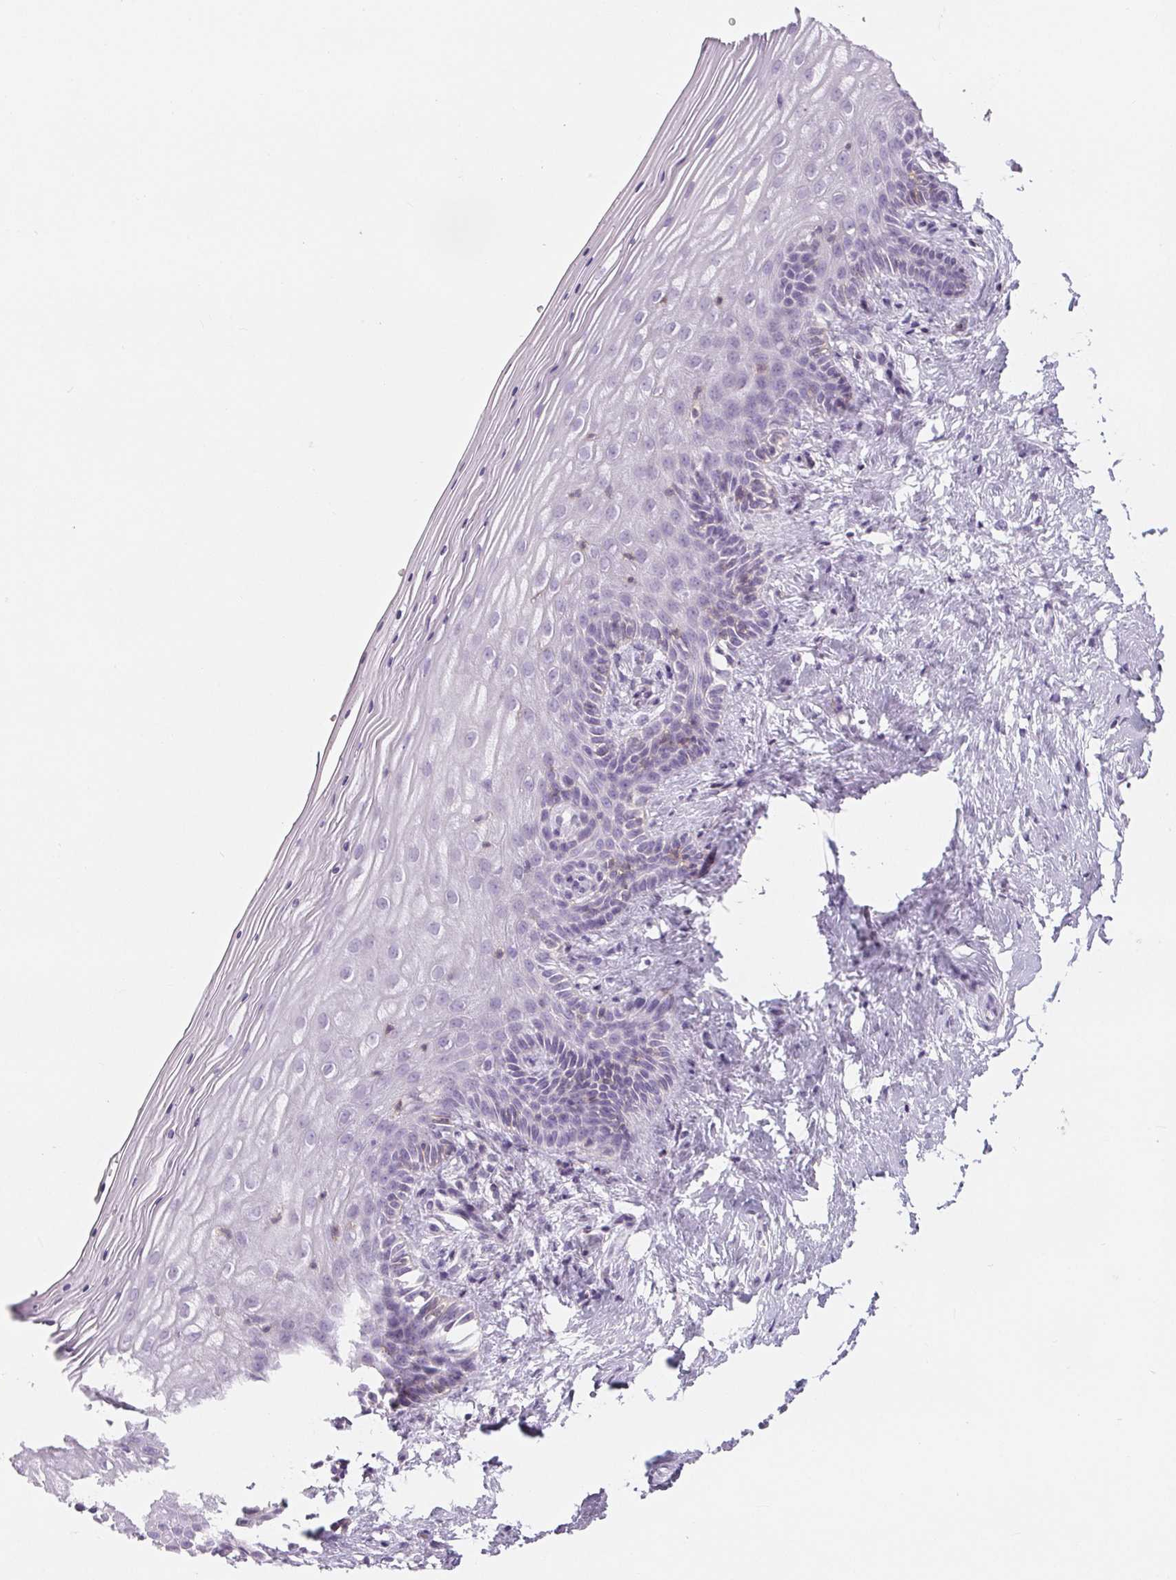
{"staining": {"intensity": "negative", "quantity": "none", "location": "none"}, "tissue": "vagina", "cell_type": "Squamous epithelial cells", "image_type": "normal", "snomed": [{"axis": "morphology", "description": "Normal tissue, NOS"}, {"axis": "topography", "description": "Vagina"}], "caption": "IHC micrograph of unremarkable vagina stained for a protein (brown), which reveals no staining in squamous epithelial cells.", "gene": "CD69", "patient": {"sex": "female", "age": 45}}